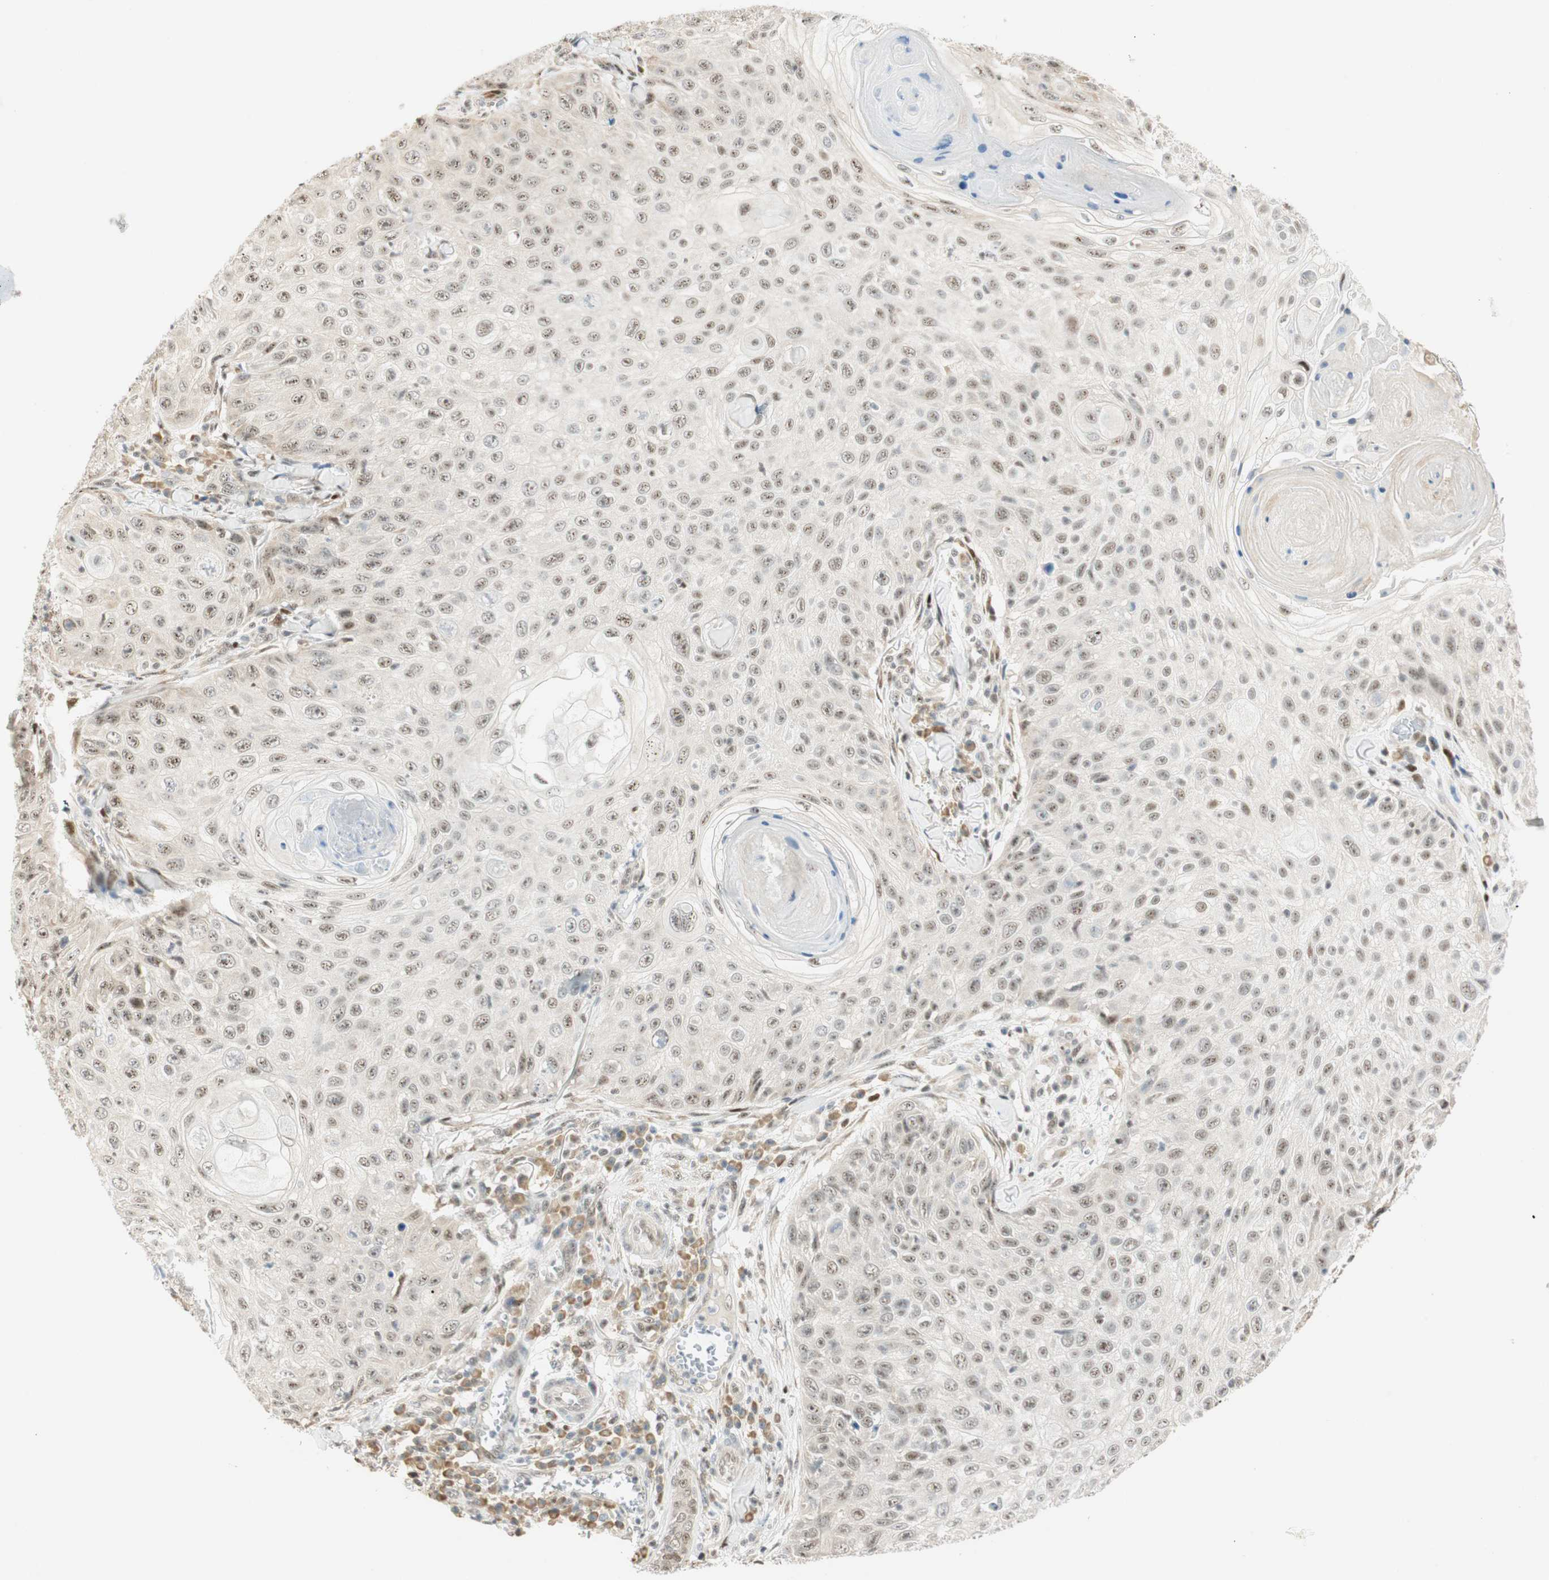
{"staining": {"intensity": "weak", "quantity": "25%-75%", "location": "nuclear"}, "tissue": "skin cancer", "cell_type": "Tumor cells", "image_type": "cancer", "snomed": [{"axis": "morphology", "description": "Squamous cell carcinoma, NOS"}, {"axis": "topography", "description": "Skin"}], "caption": "Weak nuclear protein positivity is appreciated in about 25%-75% of tumor cells in skin cancer. The protein is stained brown, and the nuclei are stained in blue (DAB (3,3'-diaminobenzidine) IHC with brightfield microscopy, high magnification).", "gene": "MSX2", "patient": {"sex": "male", "age": 86}}